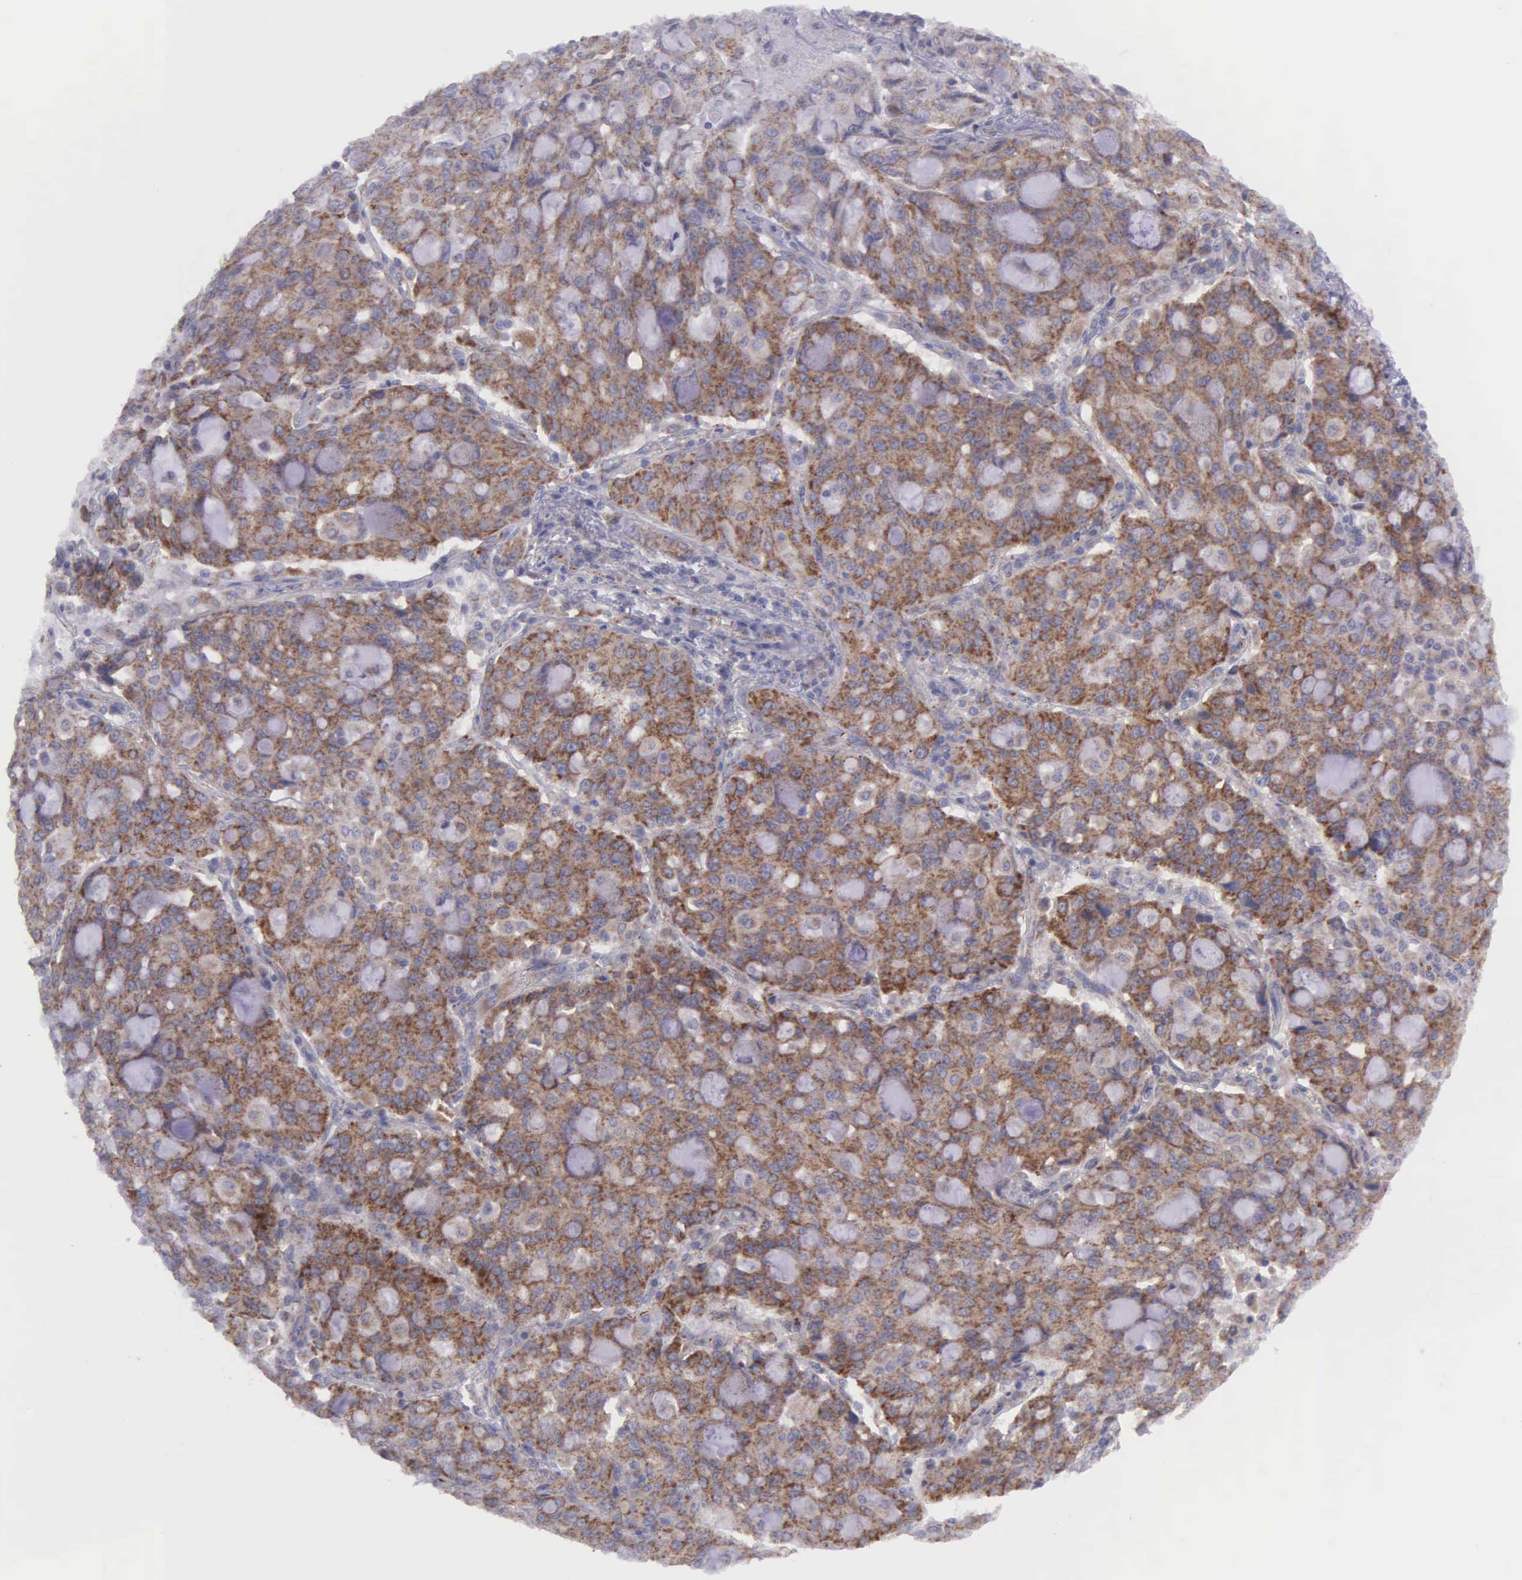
{"staining": {"intensity": "moderate", "quantity": ">75%", "location": "cytoplasmic/membranous"}, "tissue": "lung cancer", "cell_type": "Tumor cells", "image_type": "cancer", "snomed": [{"axis": "morphology", "description": "Adenocarcinoma, NOS"}, {"axis": "topography", "description": "Lung"}], "caption": "Adenocarcinoma (lung) stained with a brown dye reveals moderate cytoplasmic/membranous positive expression in about >75% of tumor cells.", "gene": "SYNJ2BP", "patient": {"sex": "female", "age": 44}}